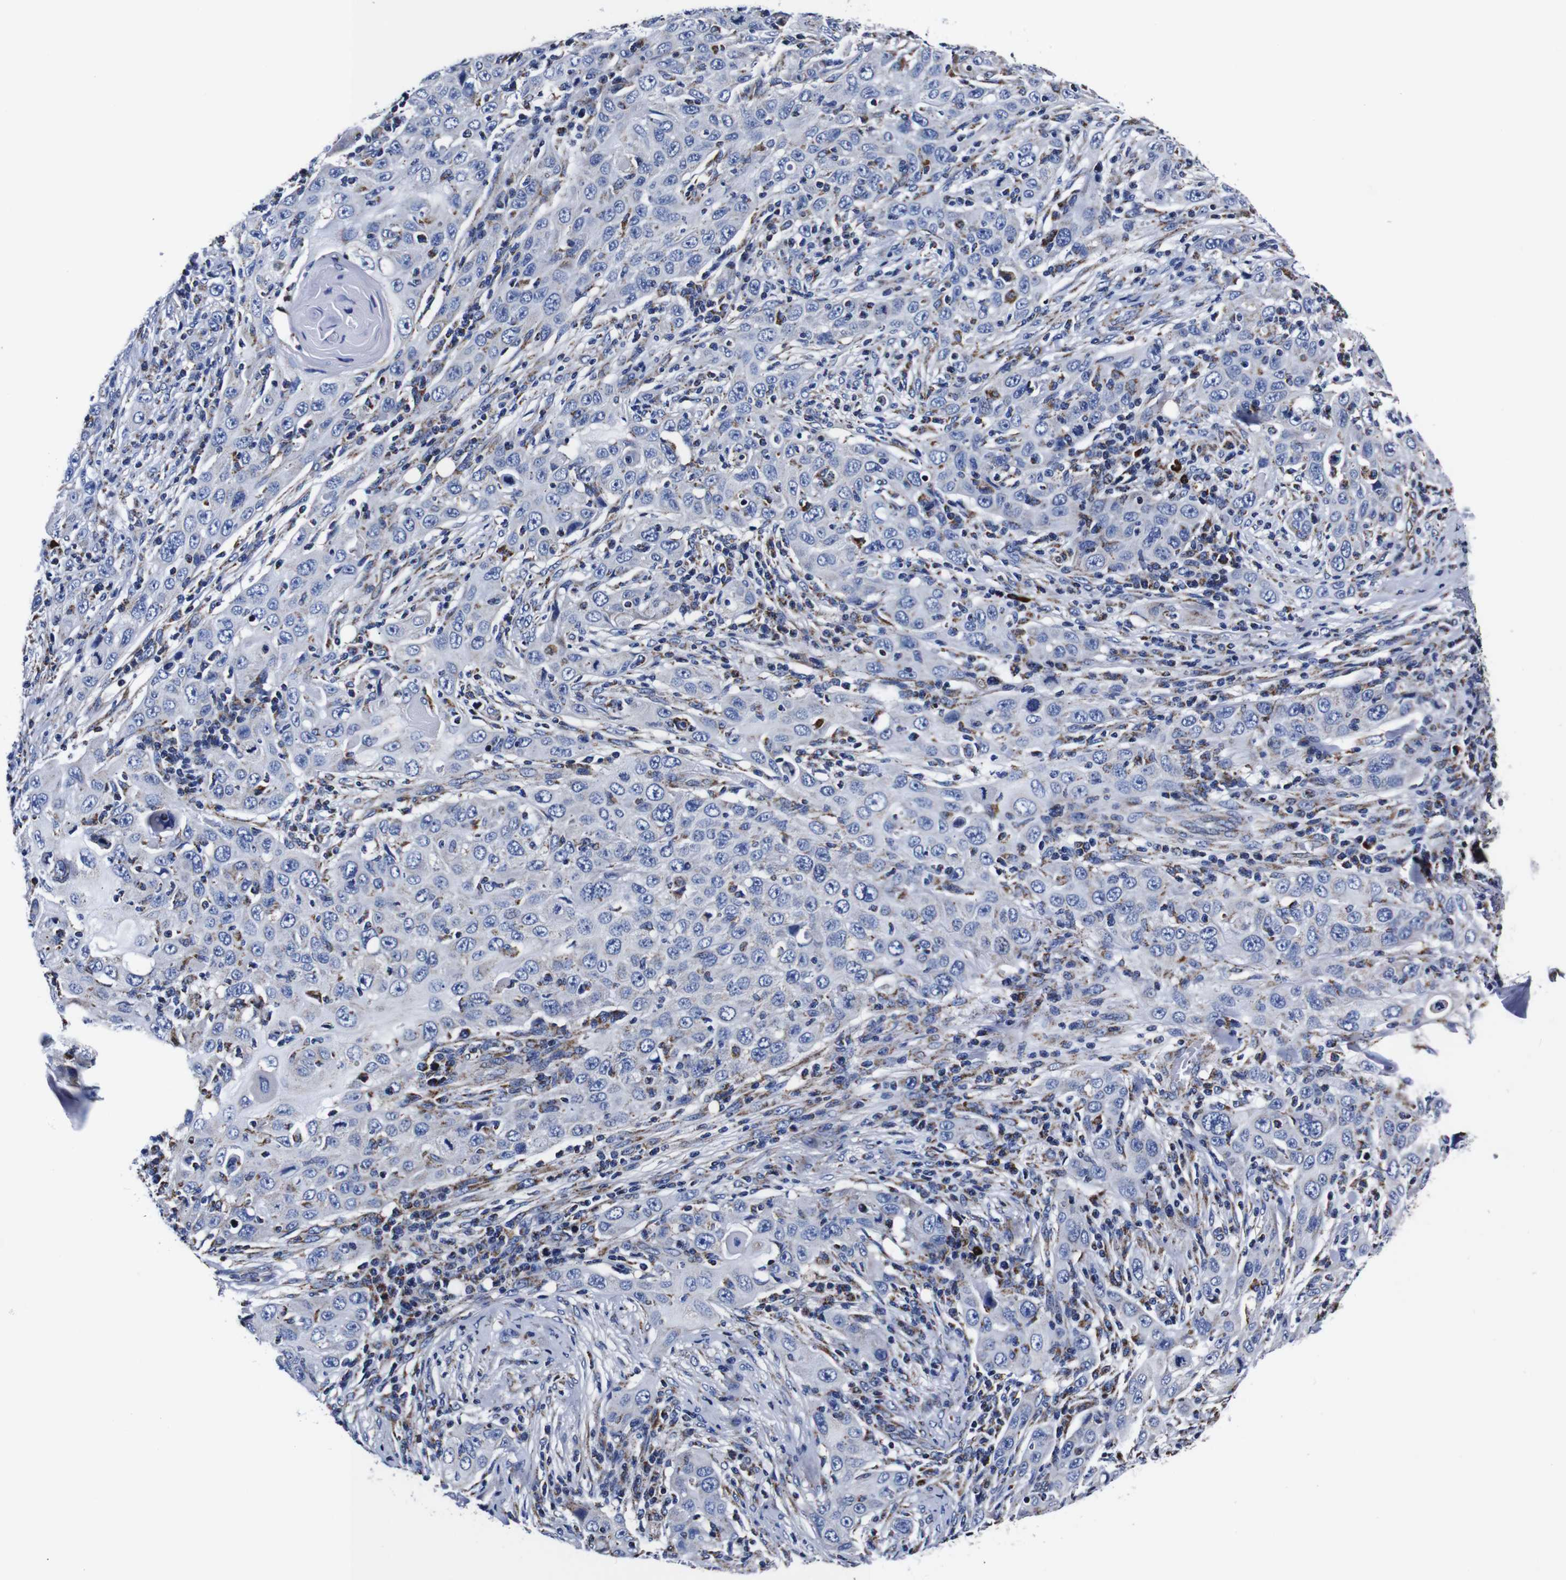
{"staining": {"intensity": "negative", "quantity": "none", "location": "none"}, "tissue": "skin cancer", "cell_type": "Tumor cells", "image_type": "cancer", "snomed": [{"axis": "morphology", "description": "Squamous cell carcinoma, NOS"}, {"axis": "topography", "description": "Skin"}], "caption": "A photomicrograph of human squamous cell carcinoma (skin) is negative for staining in tumor cells.", "gene": "FKBP9", "patient": {"sex": "female", "age": 88}}